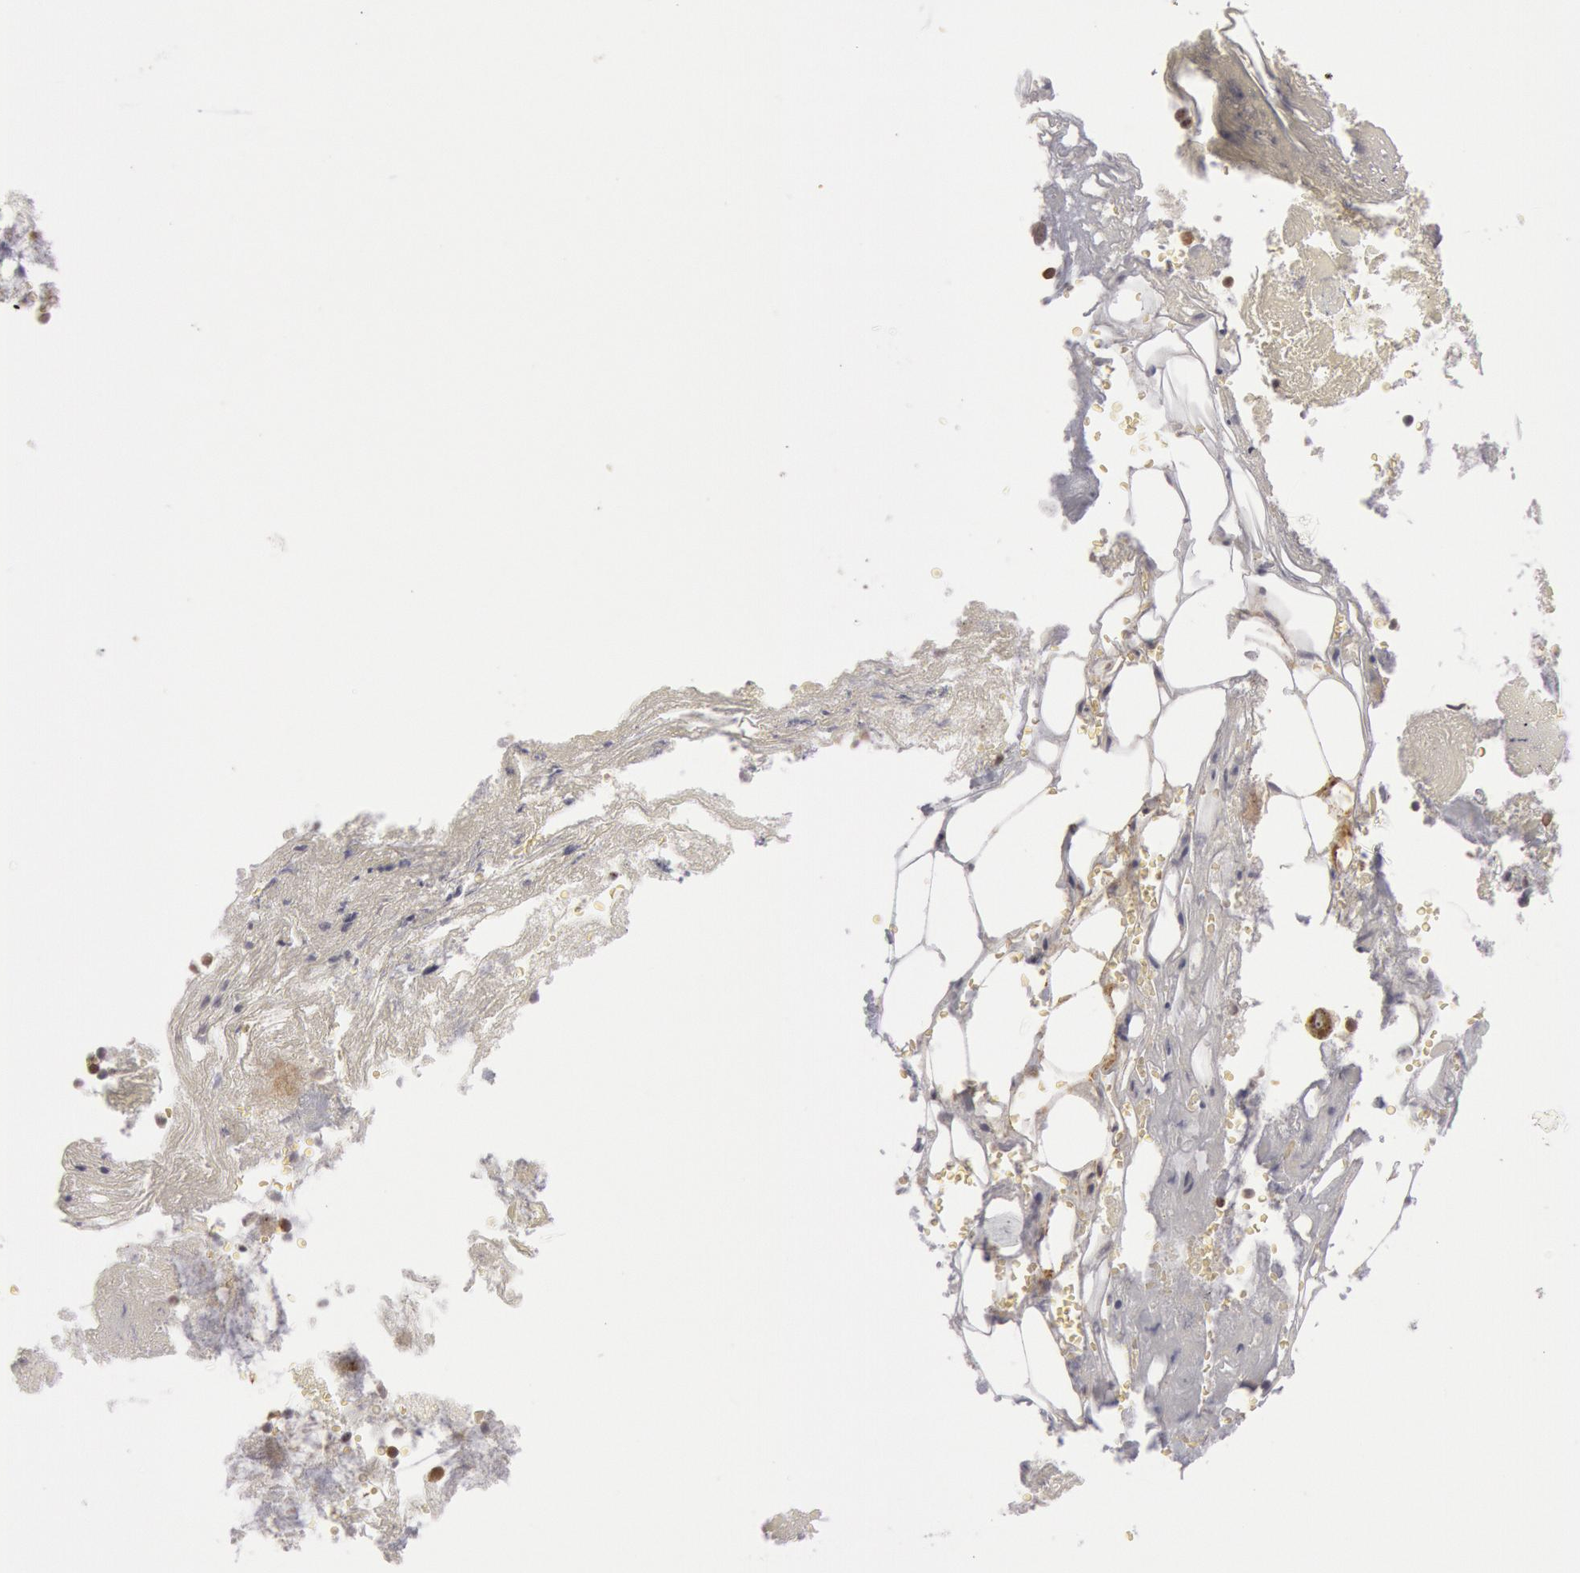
{"staining": {"intensity": "weak", "quantity": ">75%", "location": "cytoplasmic/membranous"}, "tissue": "adrenal gland", "cell_type": "Glandular cells", "image_type": "normal", "snomed": [{"axis": "morphology", "description": "Normal tissue, NOS"}, {"axis": "topography", "description": "Adrenal gland"}], "caption": "Glandular cells reveal low levels of weak cytoplasmic/membranous expression in about >75% of cells in unremarkable adrenal gland.", "gene": "ENSG00000250264", "patient": {"sex": "female", "age": 71}}